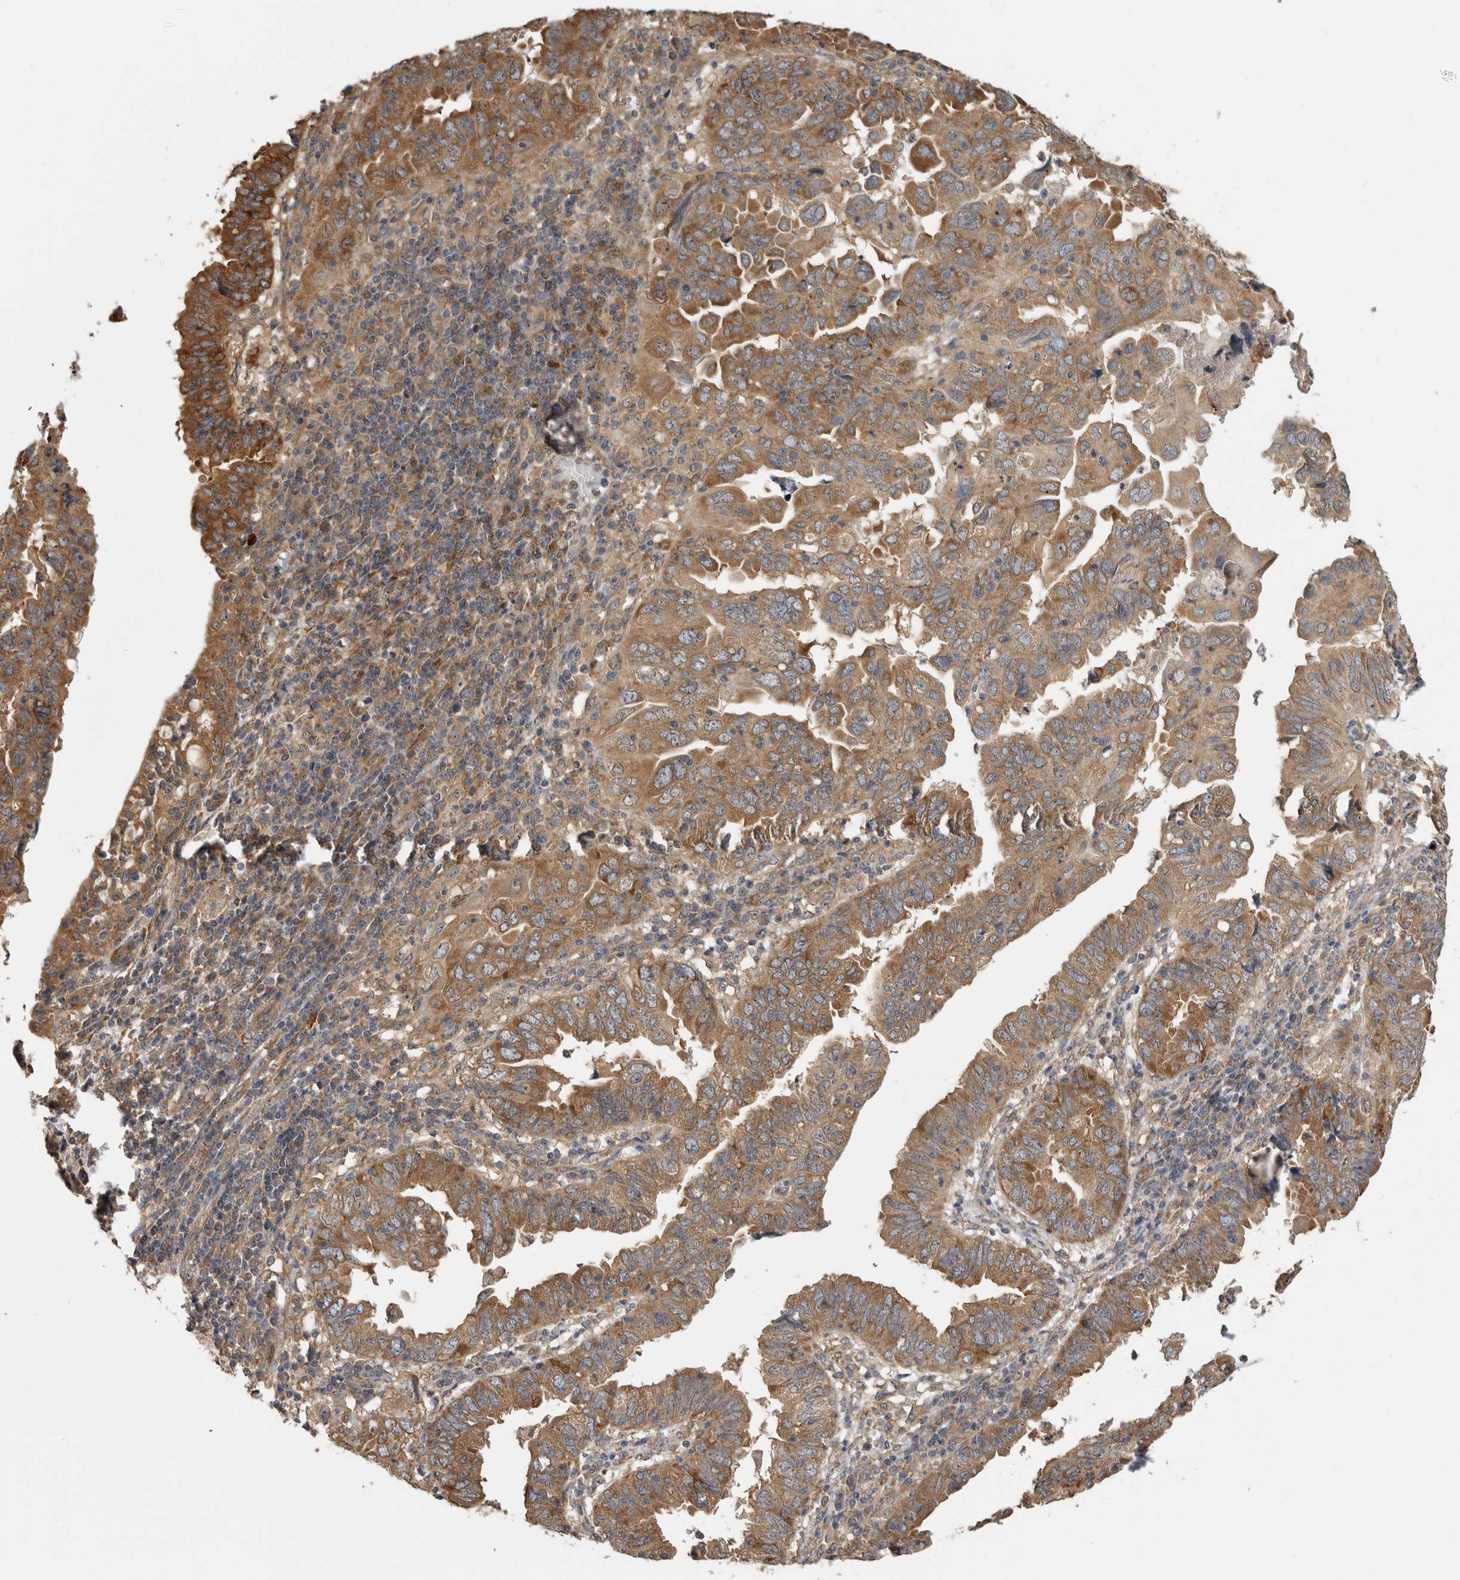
{"staining": {"intensity": "moderate", "quantity": ">75%", "location": "cytoplasmic/membranous"}, "tissue": "endometrial cancer", "cell_type": "Tumor cells", "image_type": "cancer", "snomed": [{"axis": "morphology", "description": "Adenocarcinoma, NOS"}, {"axis": "topography", "description": "Uterus"}], "caption": "Endometrial cancer stained with DAB (3,3'-diaminobenzidine) immunohistochemistry (IHC) shows medium levels of moderate cytoplasmic/membranous staining in approximately >75% of tumor cells.", "gene": "ATXN2", "patient": {"sex": "female", "age": 77}}